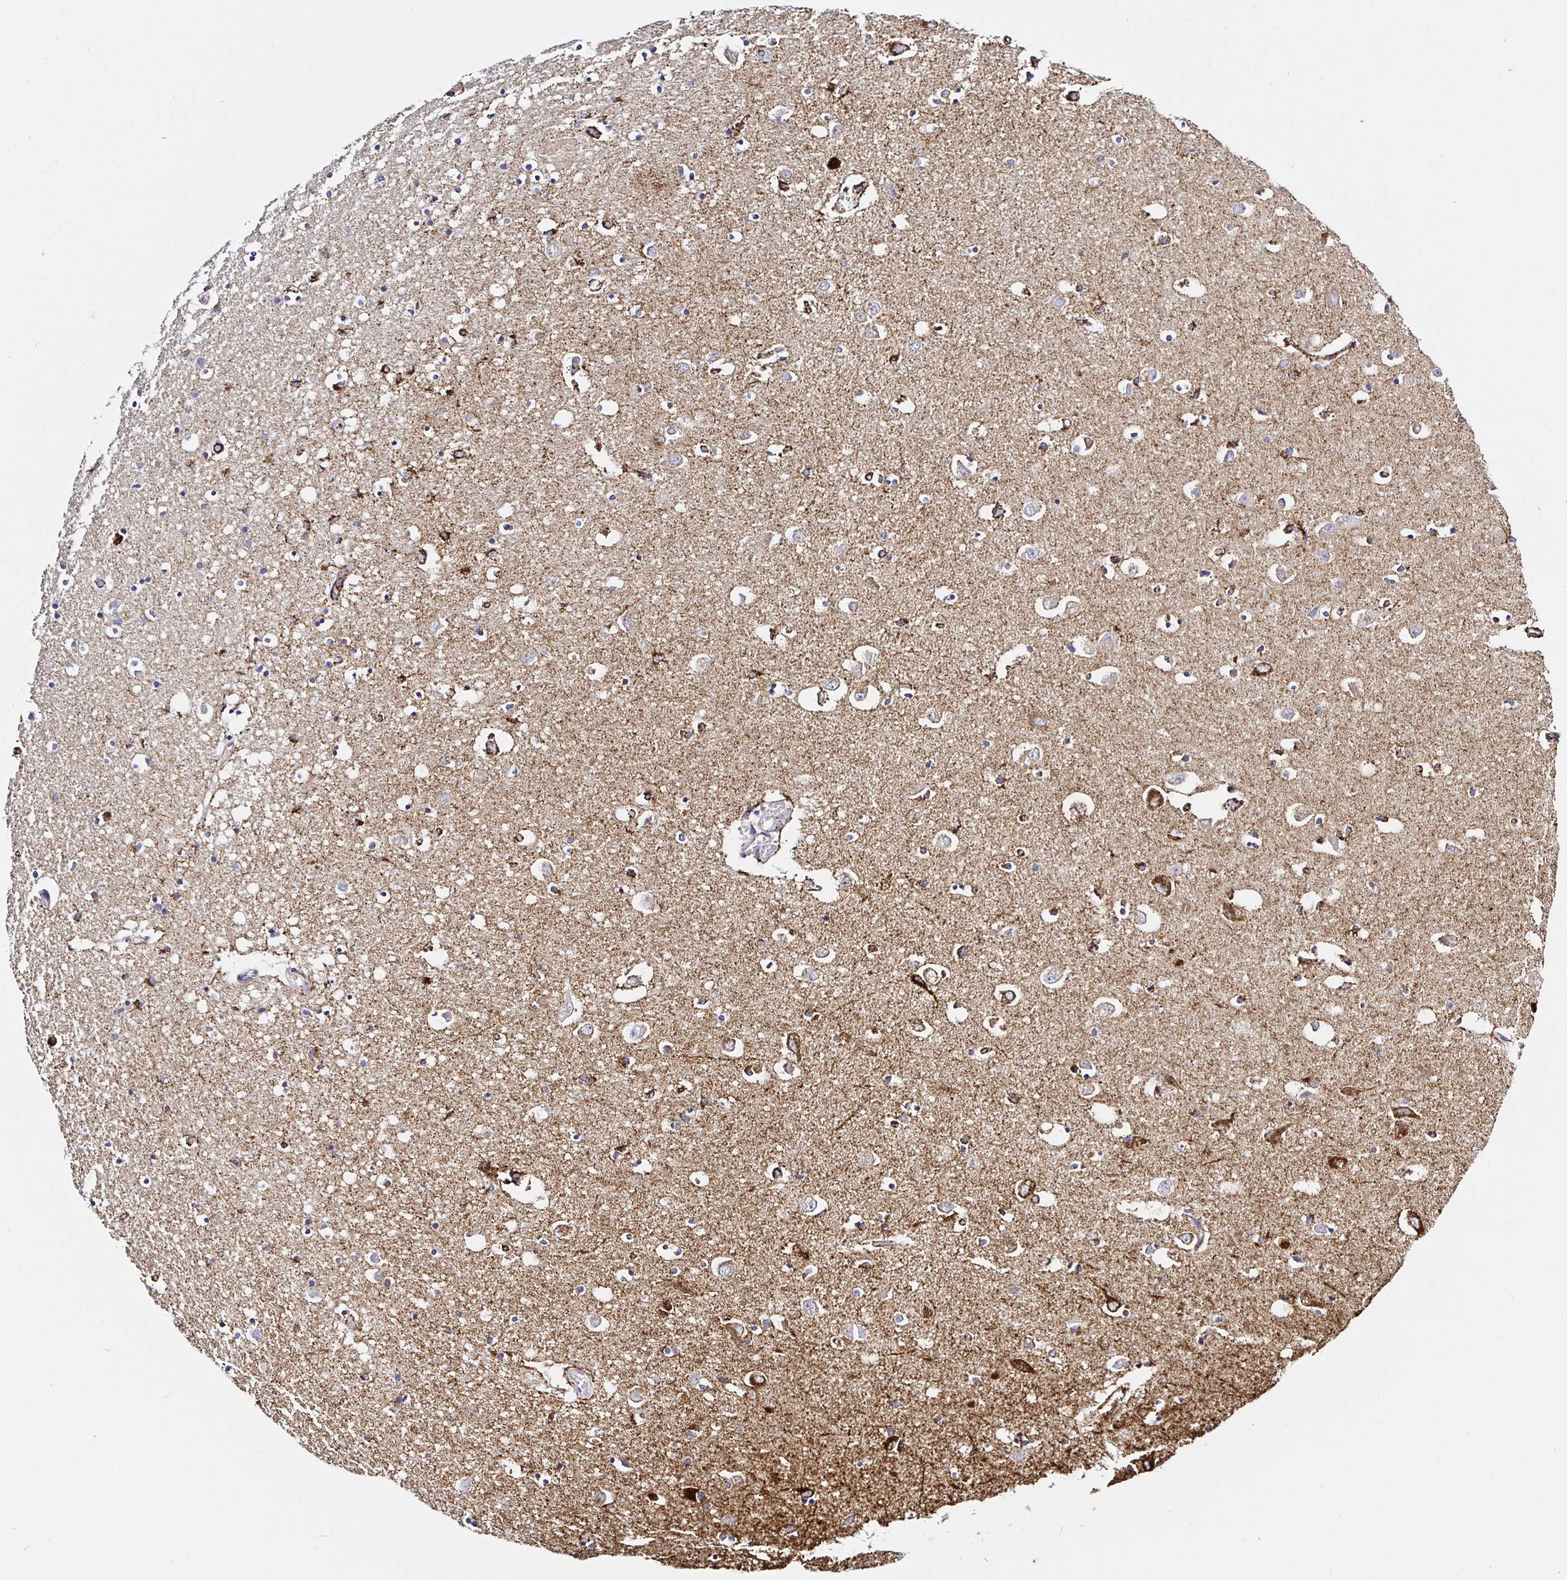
{"staining": {"intensity": "moderate", "quantity": "25%-75%", "location": "cytoplasmic/membranous"}, "tissue": "caudate", "cell_type": "Glial cells", "image_type": "normal", "snomed": [{"axis": "morphology", "description": "Normal tissue, NOS"}, {"axis": "topography", "description": "Lateral ventricle wall"}, {"axis": "topography", "description": "Hippocampus"}], "caption": "A brown stain labels moderate cytoplasmic/membranous expression of a protein in glial cells of unremarkable caudate.", "gene": "MAOA", "patient": {"sex": "female", "age": 63}}